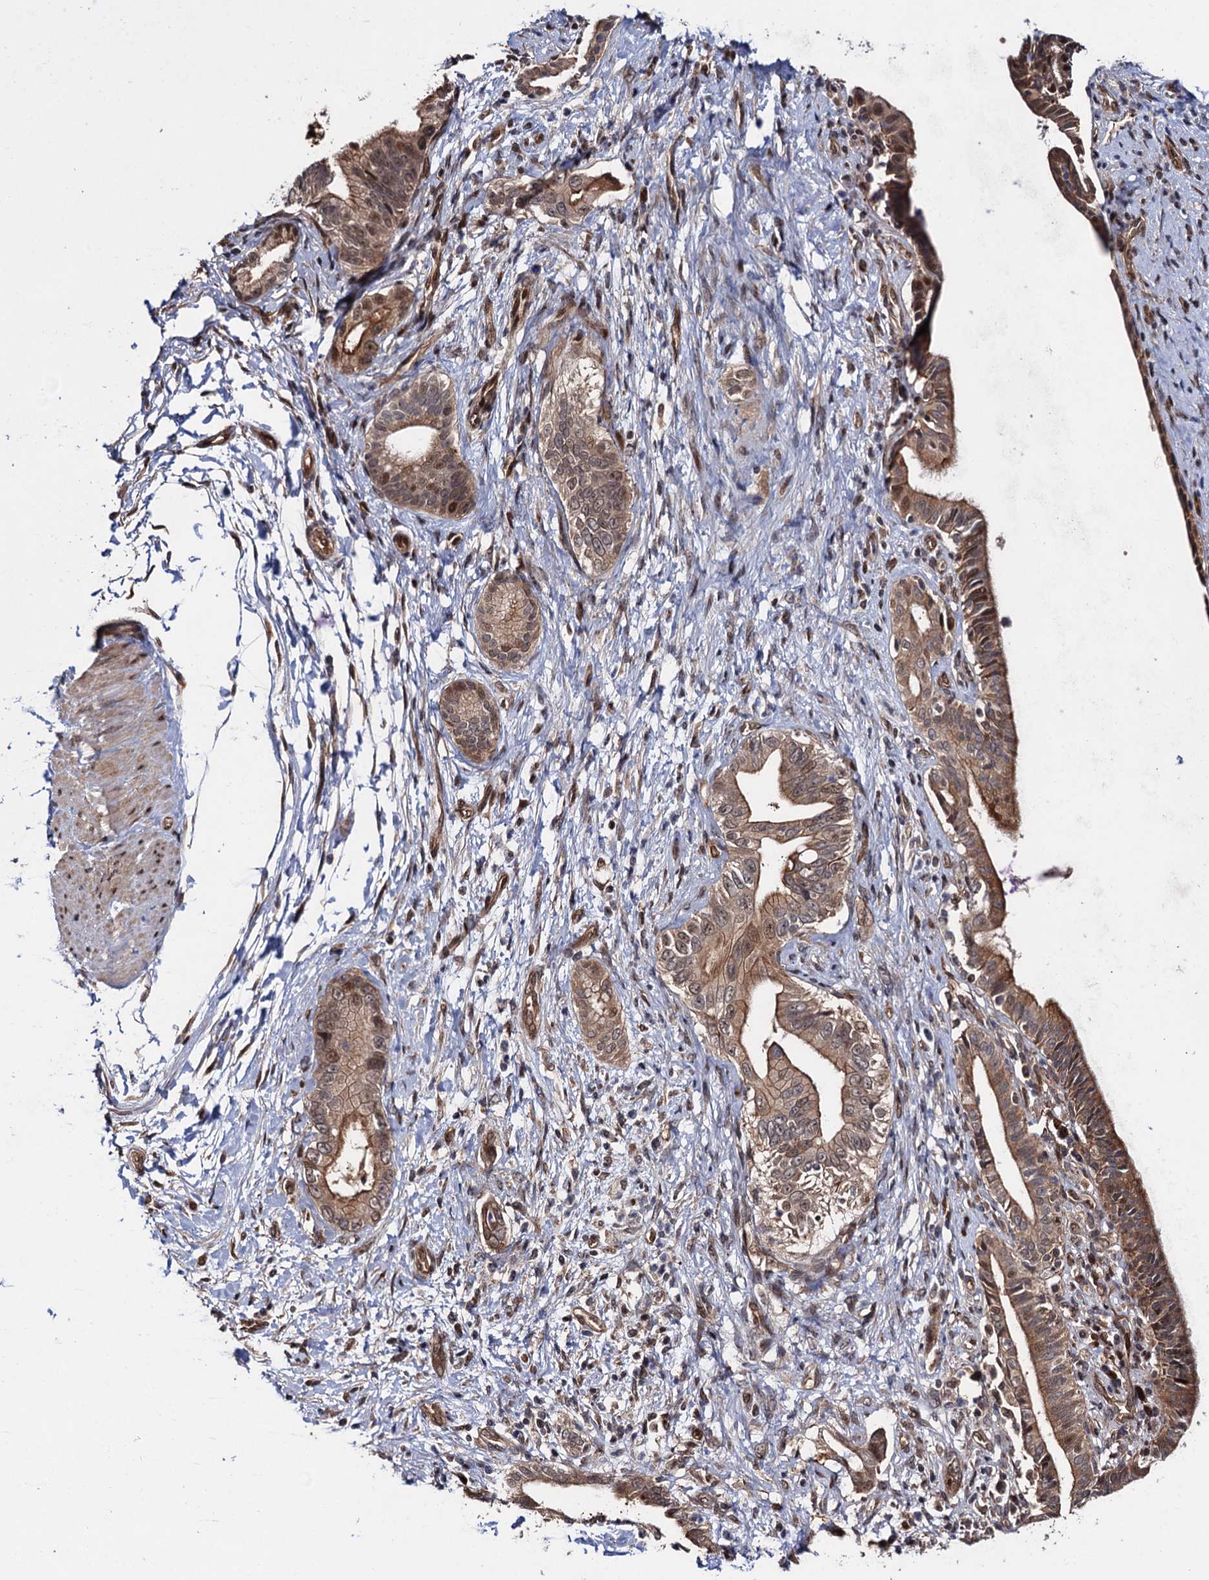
{"staining": {"intensity": "moderate", "quantity": ">75%", "location": "cytoplasmic/membranous,nuclear"}, "tissue": "pancreatic cancer", "cell_type": "Tumor cells", "image_type": "cancer", "snomed": [{"axis": "morphology", "description": "Adenocarcinoma, NOS"}, {"axis": "topography", "description": "Pancreas"}], "caption": "Immunohistochemistry staining of pancreatic cancer, which exhibits medium levels of moderate cytoplasmic/membranous and nuclear expression in about >75% of tumor cells indicating moderate cytoplasmic/membranous and nuclear protein expression. The staining was performed using DAB (brown) for protein detection and nuclei were counterstained in hematoxylin (blue).", "gene": "CDC23", "patient": {"sex": "female", "age": 55}}